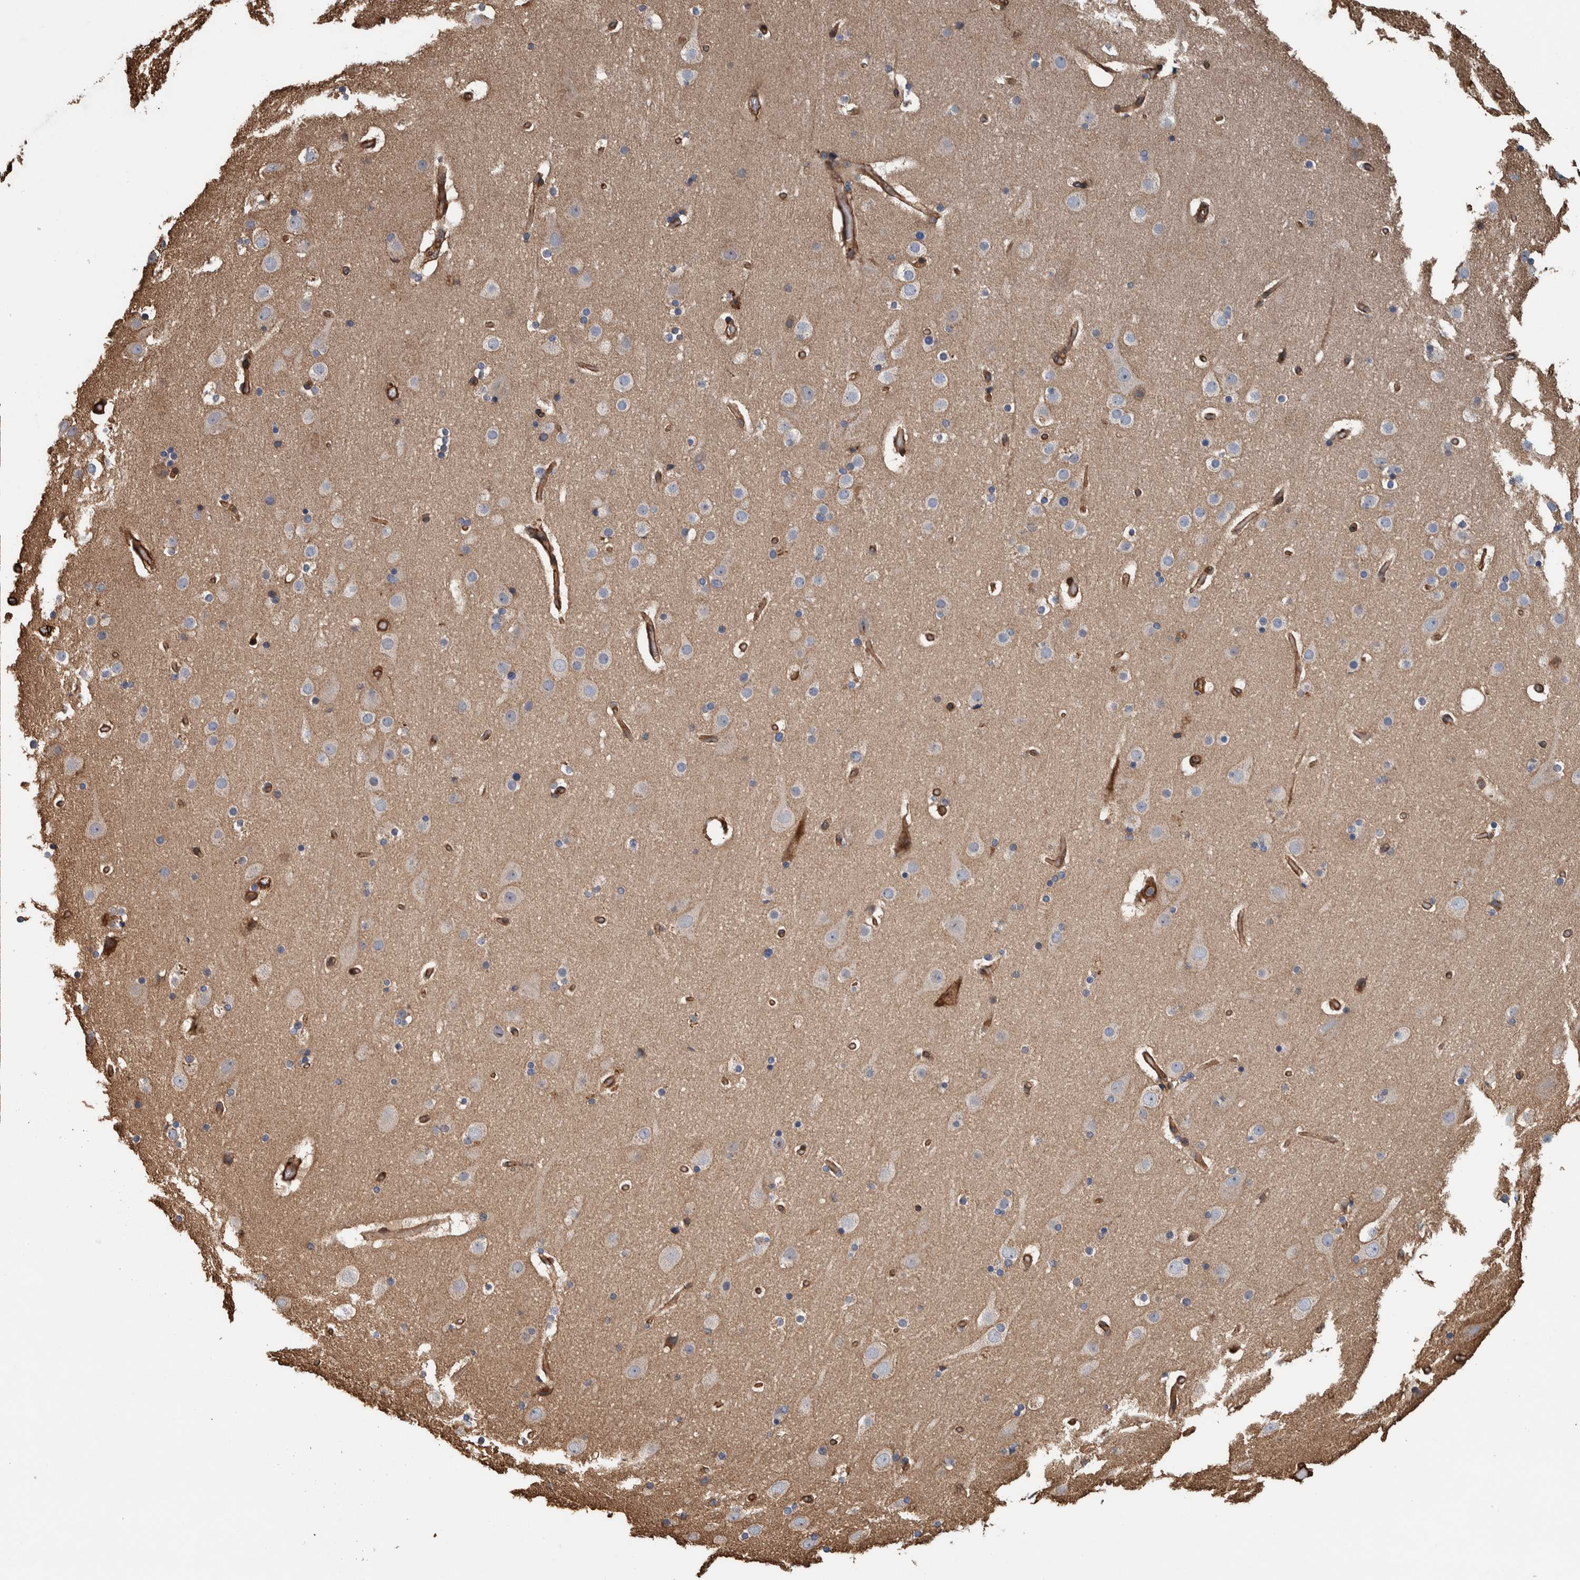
{"staining": {"intensity": "strong", "quantity": ">75%", "location": "cytoplasmic/membranous"}, "tissue": "cerebral cortex", "cell_type": "Endothelial cells", "image_type": "normal", "snomed": [{"axis": "morphology", "description": "Normal tissue, NOS"}, {"axis": "topography", "description": "Cerebral cortex"}], "caption": "Immunohistochemical staining of benign cerebral cortex demonstrates >75% levels of strong cytoplasmic/membranous protein positivity in approximately >75% of endothelial cells.", "gene": "PKD1L1", "patient": {"sex": "male", "age": 57}}